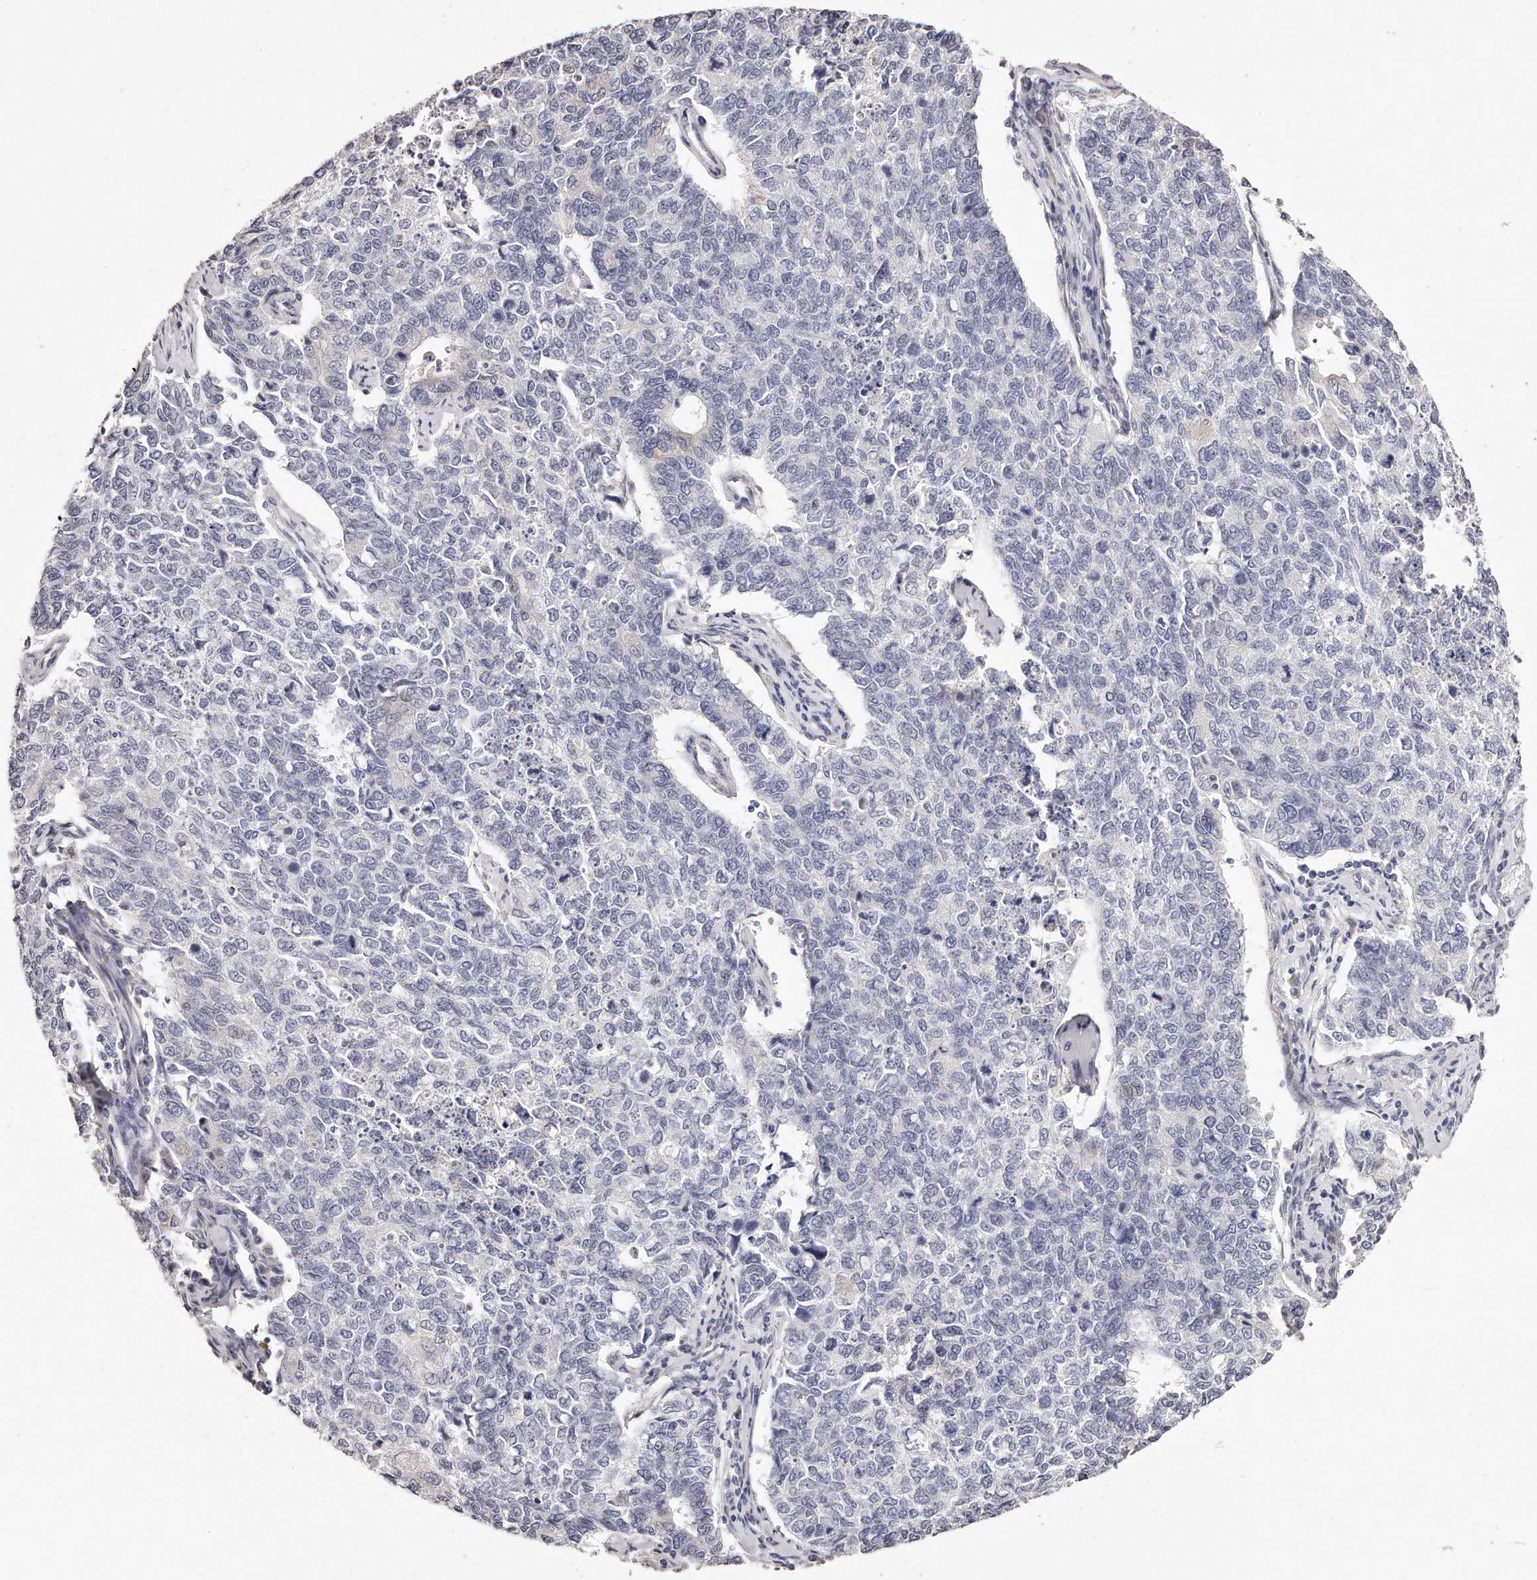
{"staining": {"intensity": "negative", "quantity": "none", "location": "none"}, "tissue": "cervical cancer", "cell_type": "Tumor cells", "image_type": "cancer", "snomed": [{"axis": "morphology", "description": "Squamous cell carcinoma, NOS"}, {"axis": "topography", "description": "Cervix"}], "caption": "There is no significant expression in tumor cells of cervical cancer (squamous cell carcinoma).", "gene": "GDA", "patient": {"sex": "female", "age": 63}}